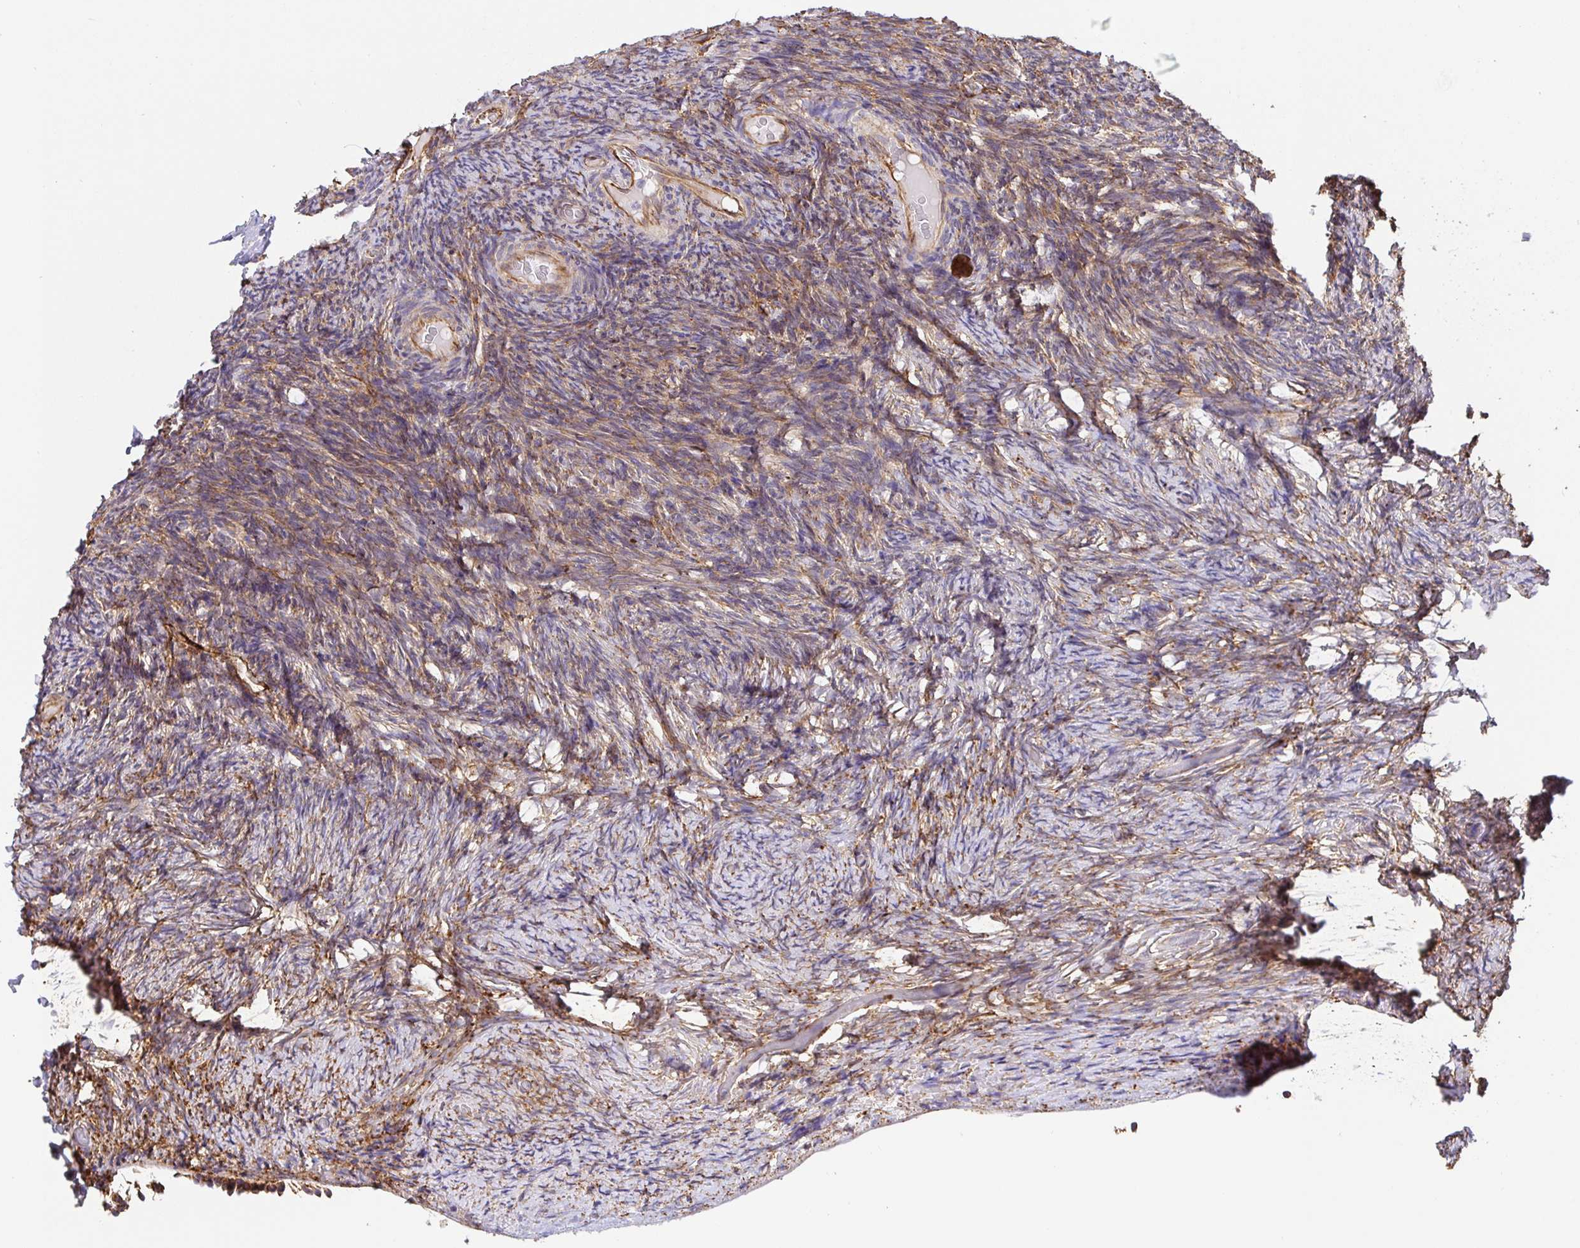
{"staining": {"intensity": "moderate", "quantity": ">75%", "location": "cytoplasmic/membranous"}, "tissue": "ovary", "cell_type": "Ovarian stroma cells", "image_type": "normal", "snomed": [{"axis": "morphology", "description": "Normal tissue, NOS"}, {"axis": "topography", "description": "Ovary"}], "caption": "Immunohistochemical staining of normal human ovary shows moderate cytoplasmic/membranous protein positivity in about >75% of ovarian stroma cells.", "gene": "MAOA", "patient": {"sex": "female", "age": 34}}